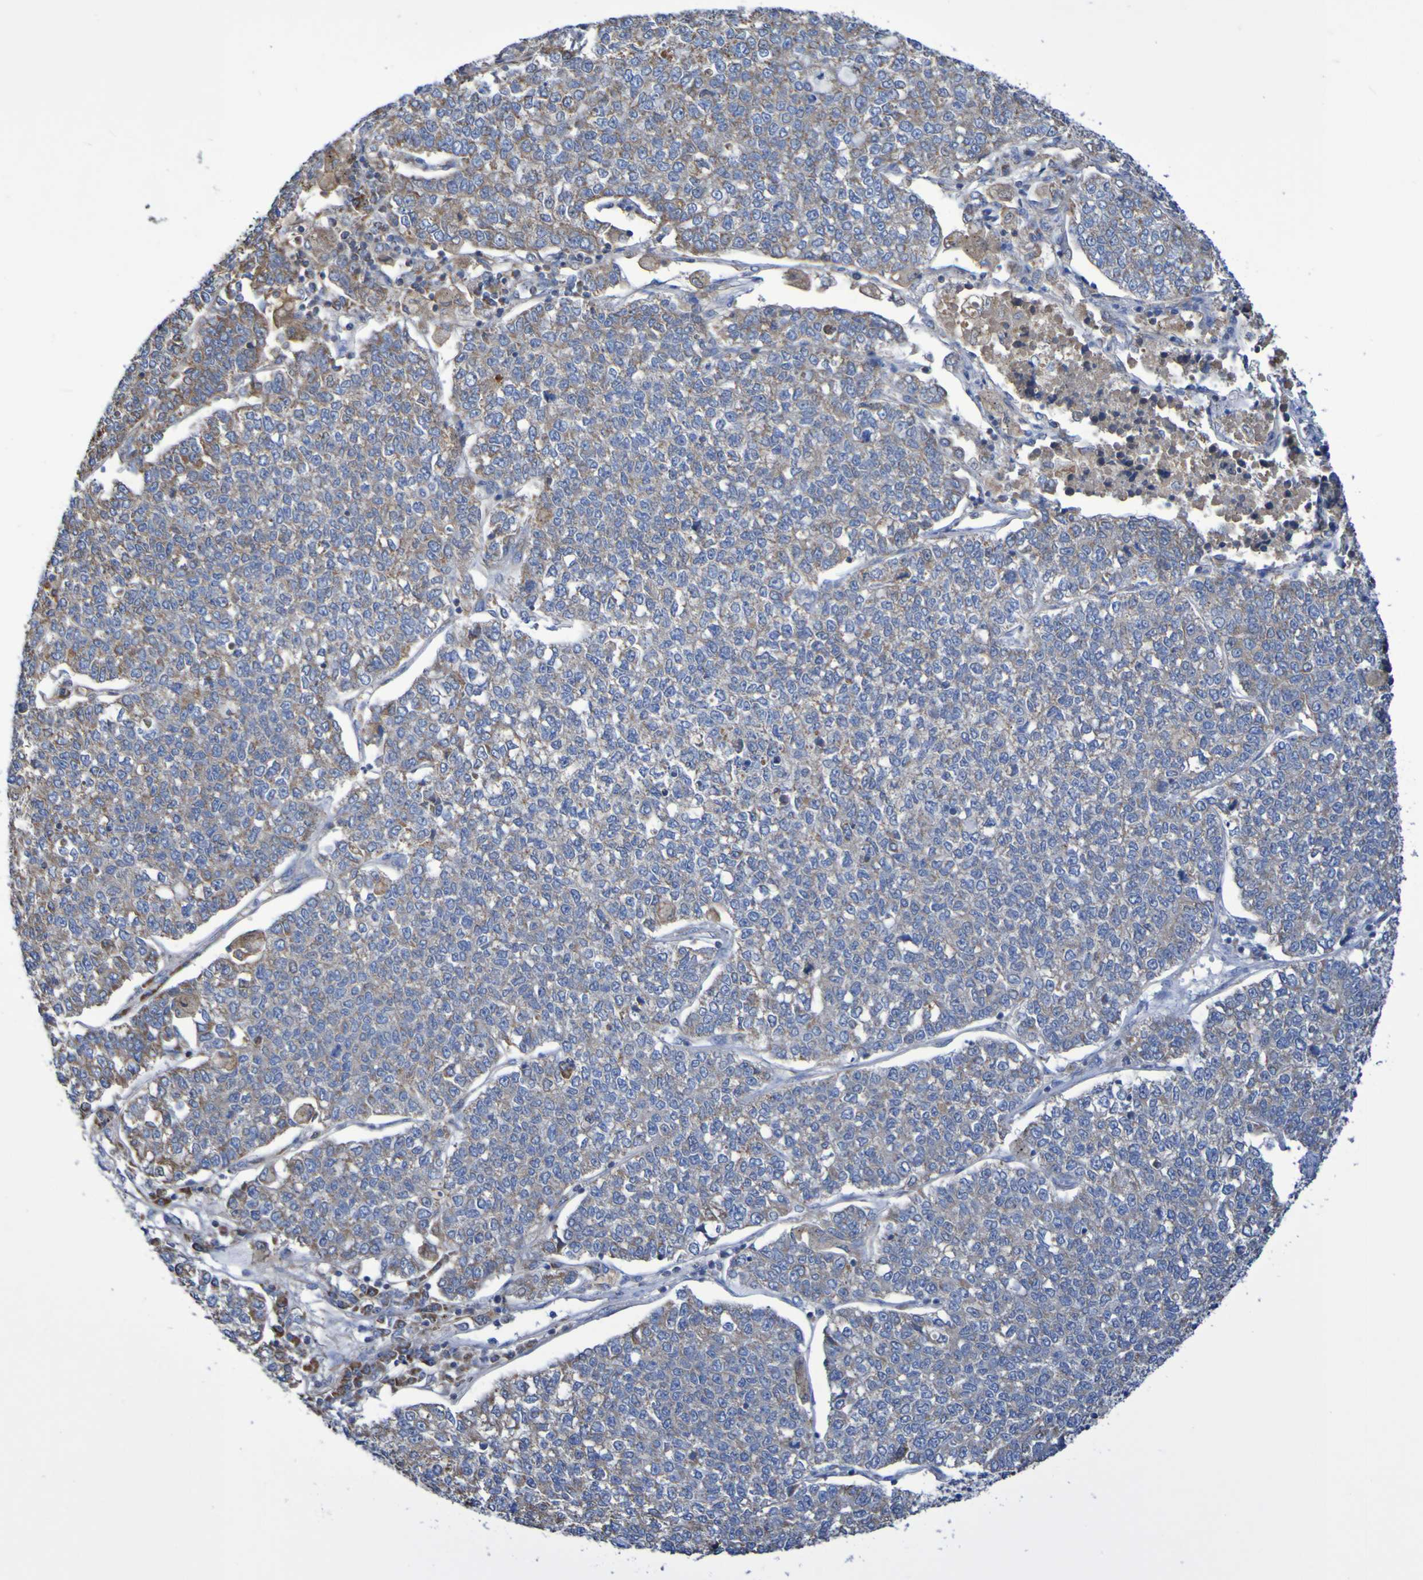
{"staining": {"intensity": "weak", "quantity": ">75%", "location": "cytoplasmic/membranous"}, "tissue": "lung cancer", "cell_type": "Tumor cells", "image_type": "cancer", "snomed": [{"axis": "morphology", "description": "Adenocarcinoma, NOS"}, {"axis": "topography", "description": "Lung"}], "caption": "Protein staining of lung cancer (adenocarcinoma) tissue displays weak cytoplasmic/membranous expression in approximately >75% of tumor cells. Using DAB (3,3'-diaminobenzidine) (brown) and hematoxylin (blue) stains, captured at high magnification using brightfield microscopy.", "gene": "CNTN2", "patient": {"sex": "male", "age": 49}}